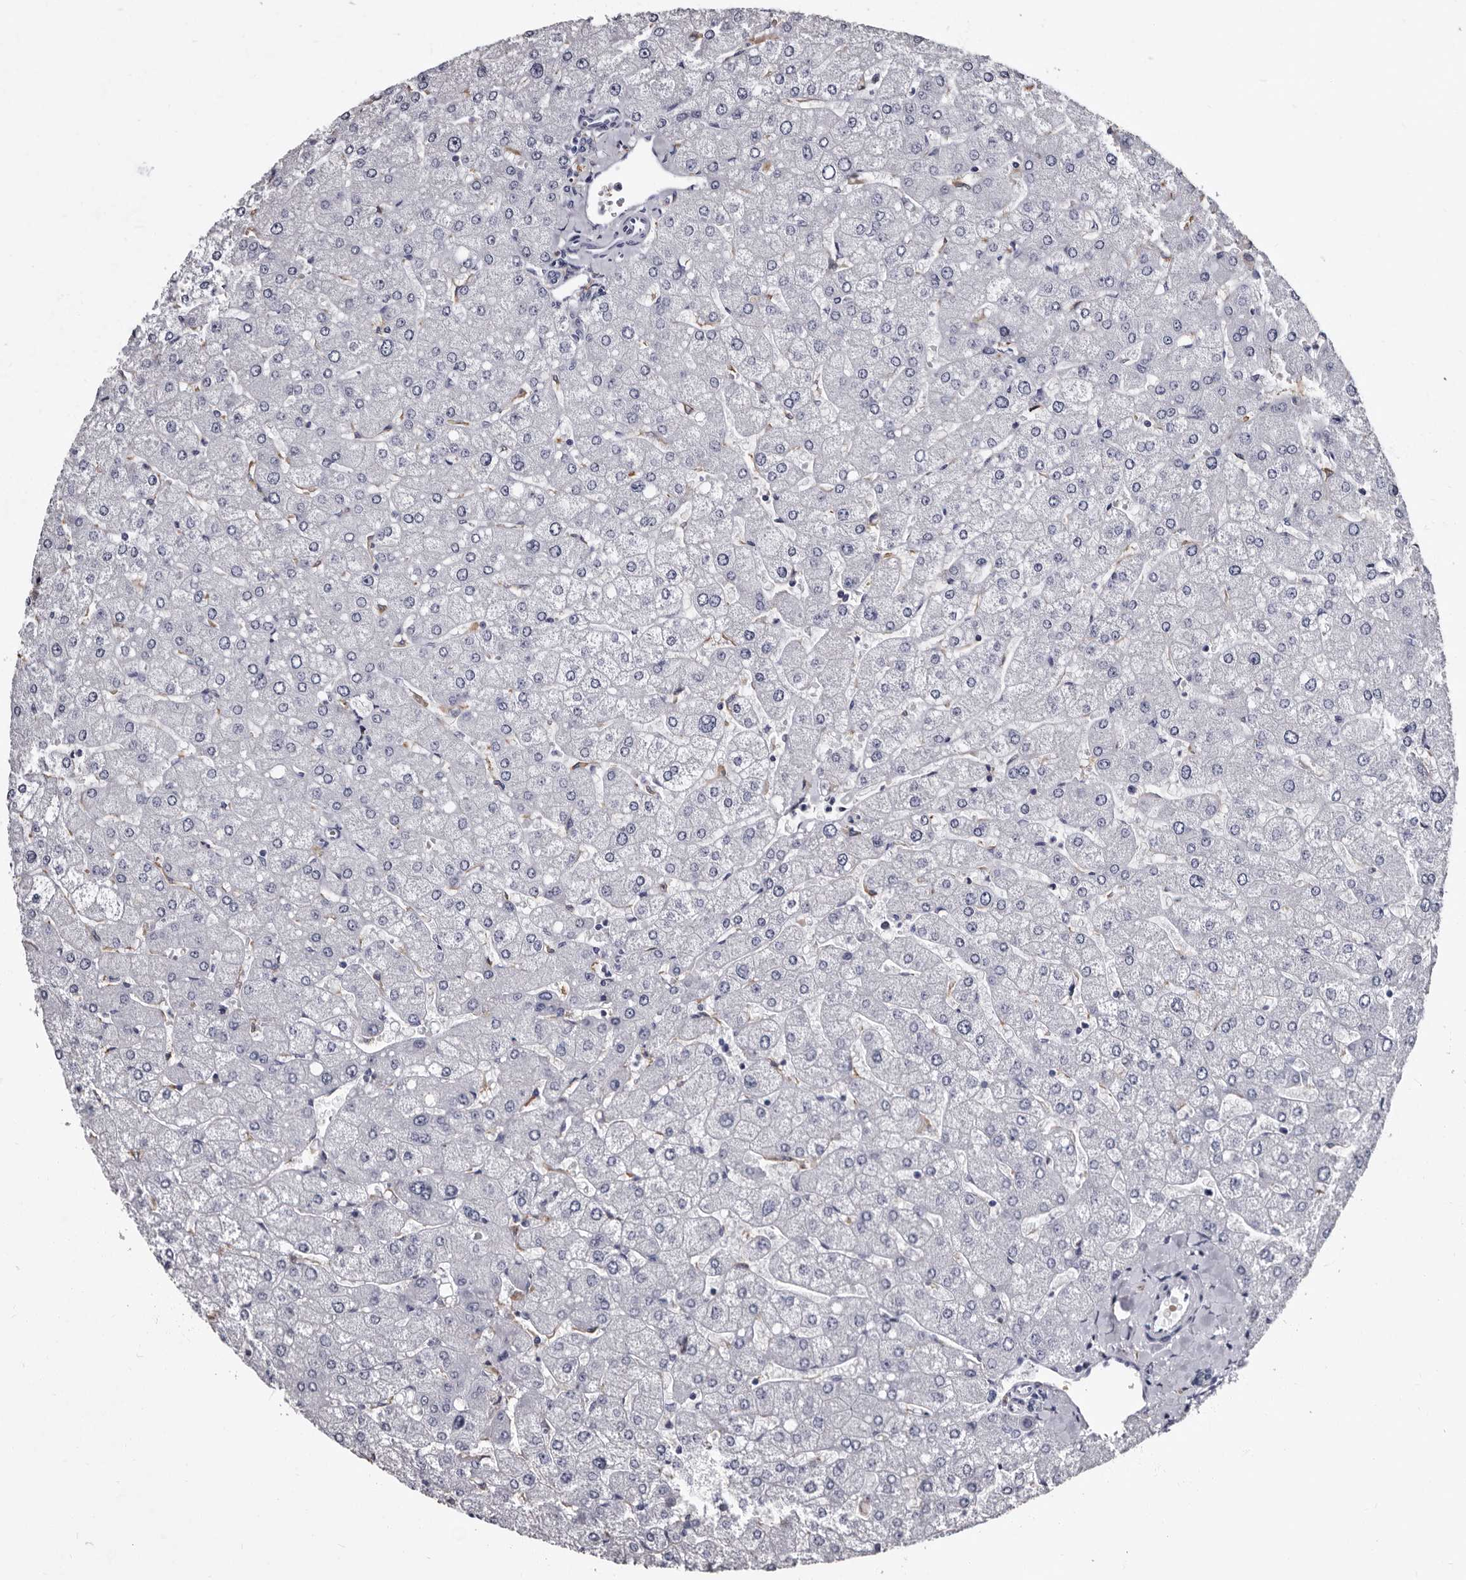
{"staining": {"intensity": "negative", "quantity": "none", "location": "none"}, "tissue": "liver", "cell_type": "Cholangiocytes", "image_type": "normal", "snomed": [{"axis": "morphology", "description": "Normal tissue, NOS"}, {"axis": "topography", "description": "Liver"}], "caption": "This is a photomicrograph of immunohistochemistry (IHC) staining of normal liver, which shows no positivity in cholangiocytes.", "gene": "EPB41L3", "patient": {"sex": "male", "age": 55}}